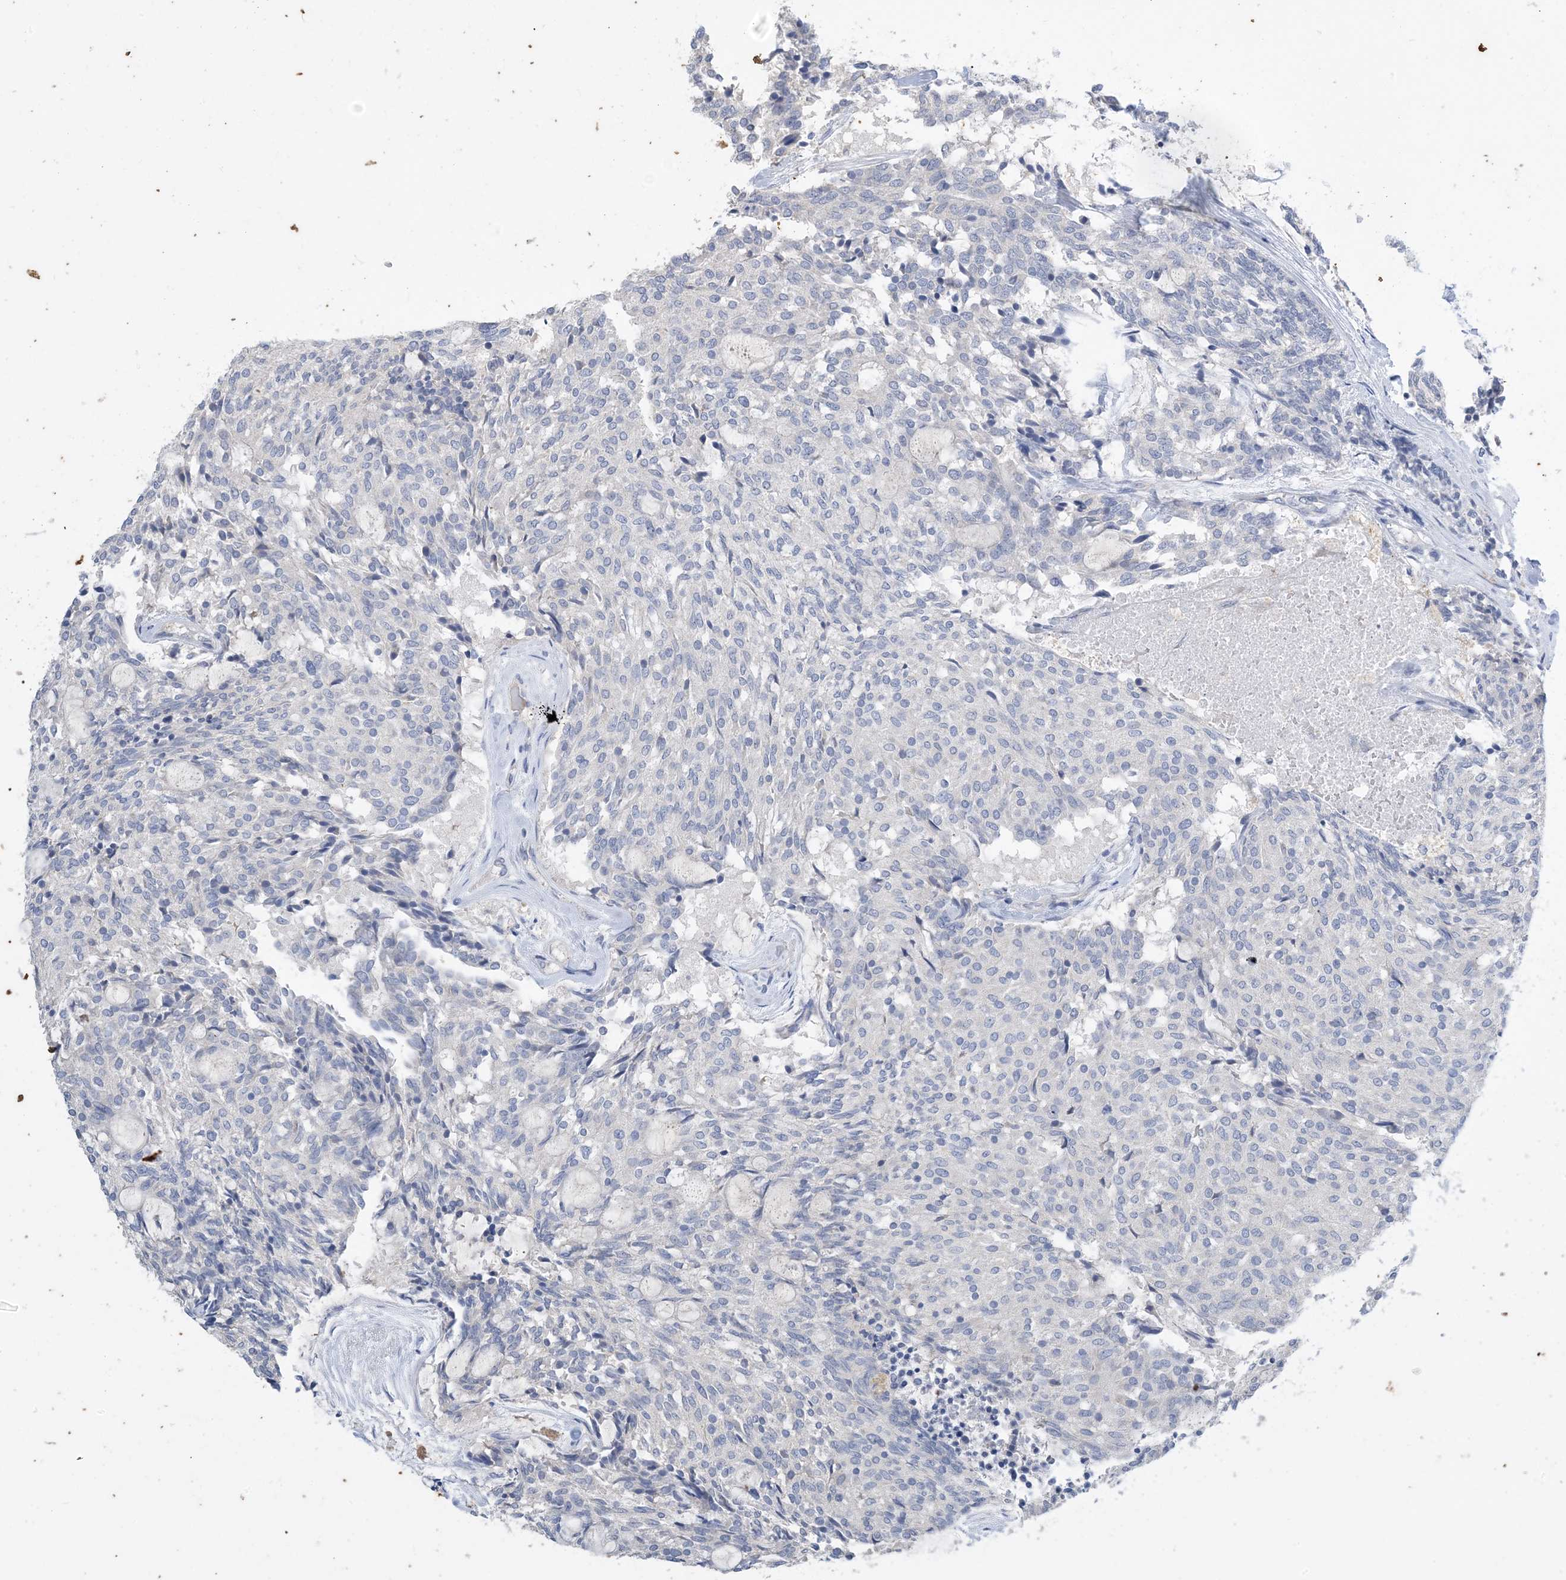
{"staining": {"intensity": "negative", "quantity": "none", "location": "none"}, "tissue": "carcinoid", "cell_type": "Tumor cells", "image_type": "cancer", "snomed": [{"axis": "morphology", "description": "Carcinoid, malignant, NOS"}, {"axis": "topography", "description": "Pancreas"}], "caption": "Tumor cells show no significant positivity in carcinoid (malignant).", "gene": "KPRP", "patient": {"sex": "female", "age": 54}}